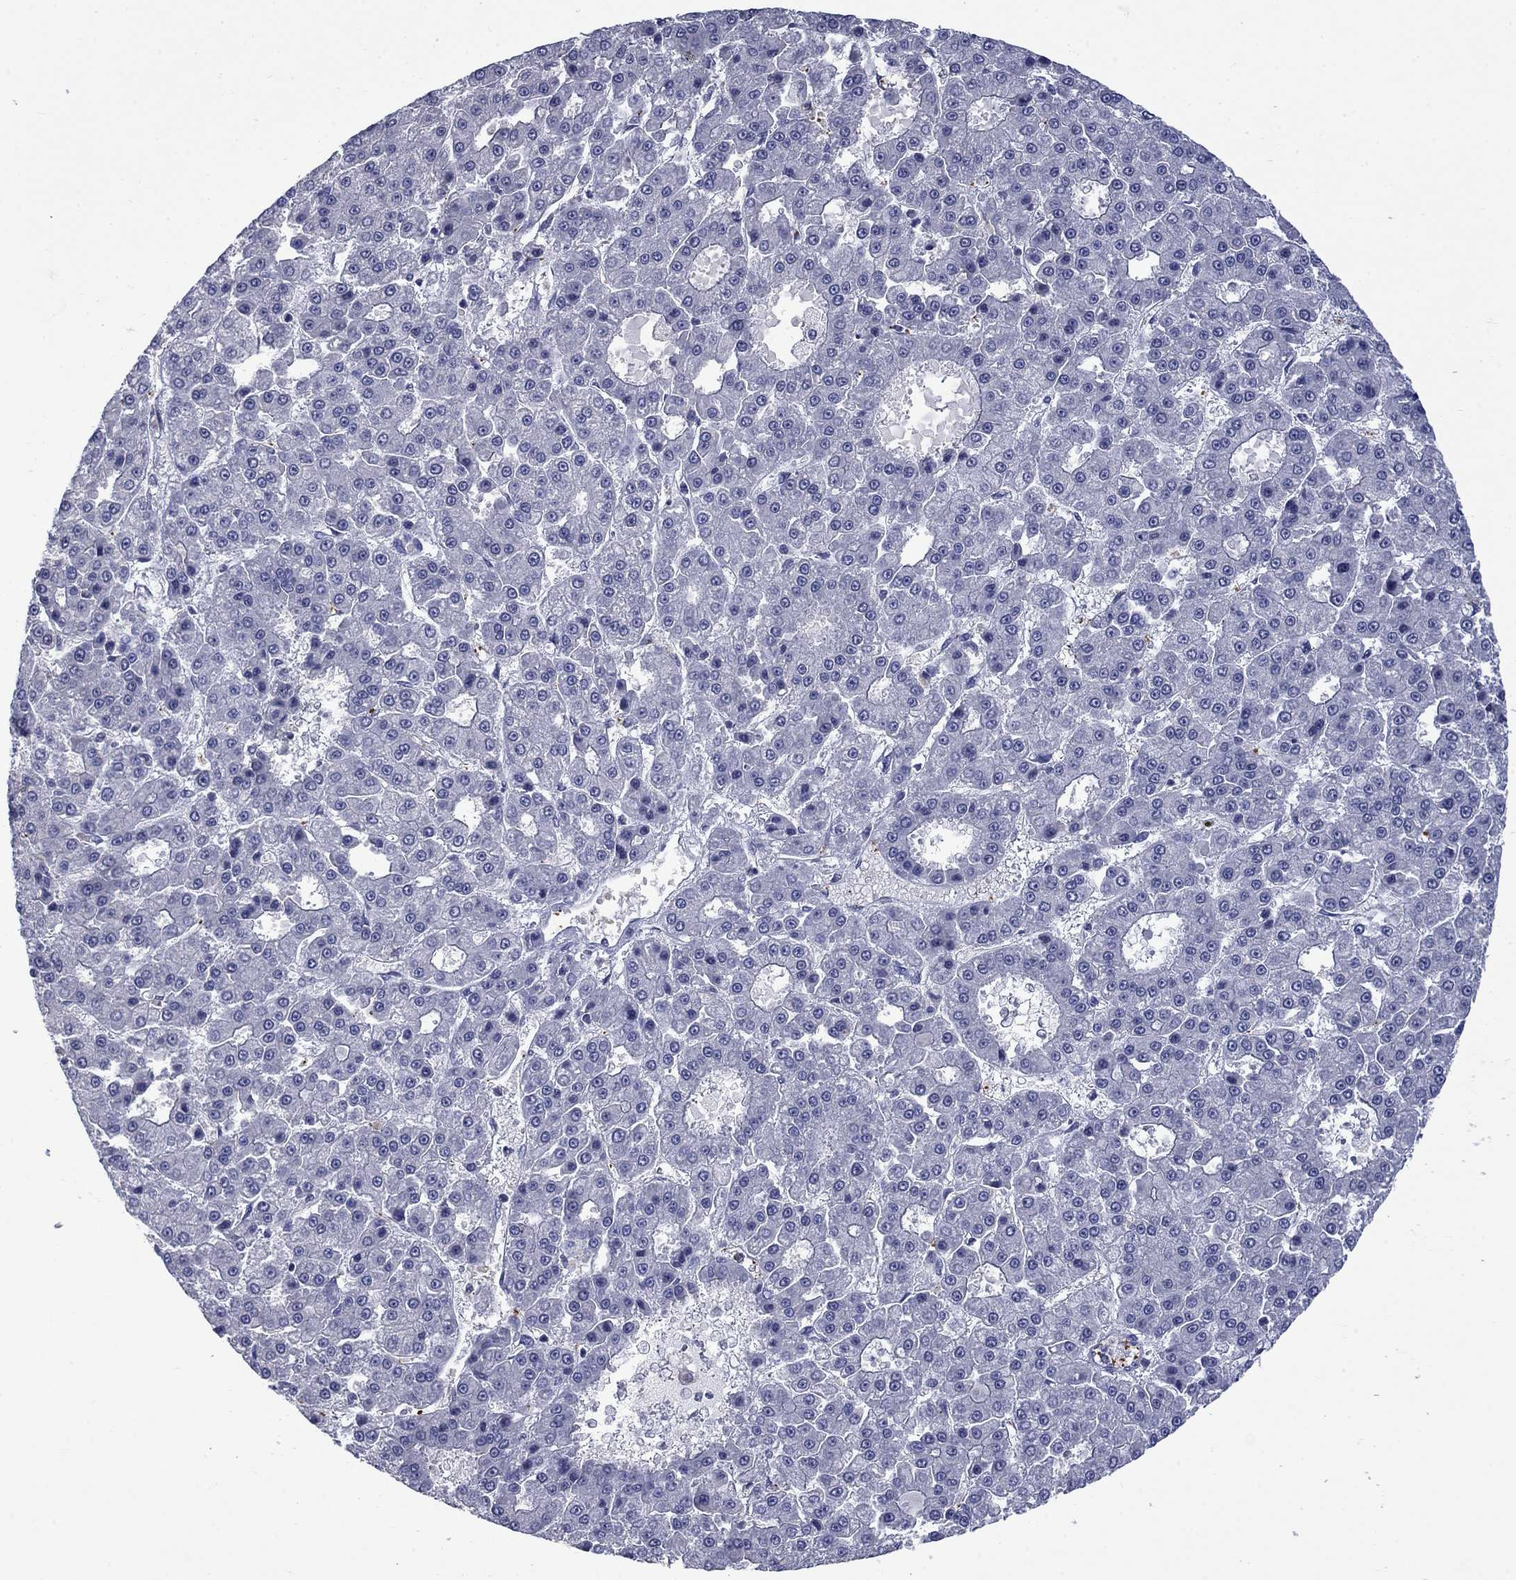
{"staining": {"intensity": "negative", "quantity": "none", "location": "none"}, "tissue": "liver cancer", "cell_type": "Tumor cells", "image_type": "cancer", "snomed": [{"axis": "morphology", "description": "Carcinoma, Hepatocellular, NOS"}, {"axis": "topography", "description": "Liver"}], "caption": "Immunohistochemistry (IHC) of human liver cancer demonstrates no positivity in tumor cells.", "gene": "PLEK", "patient": {"sex": "male", "age": 70}}